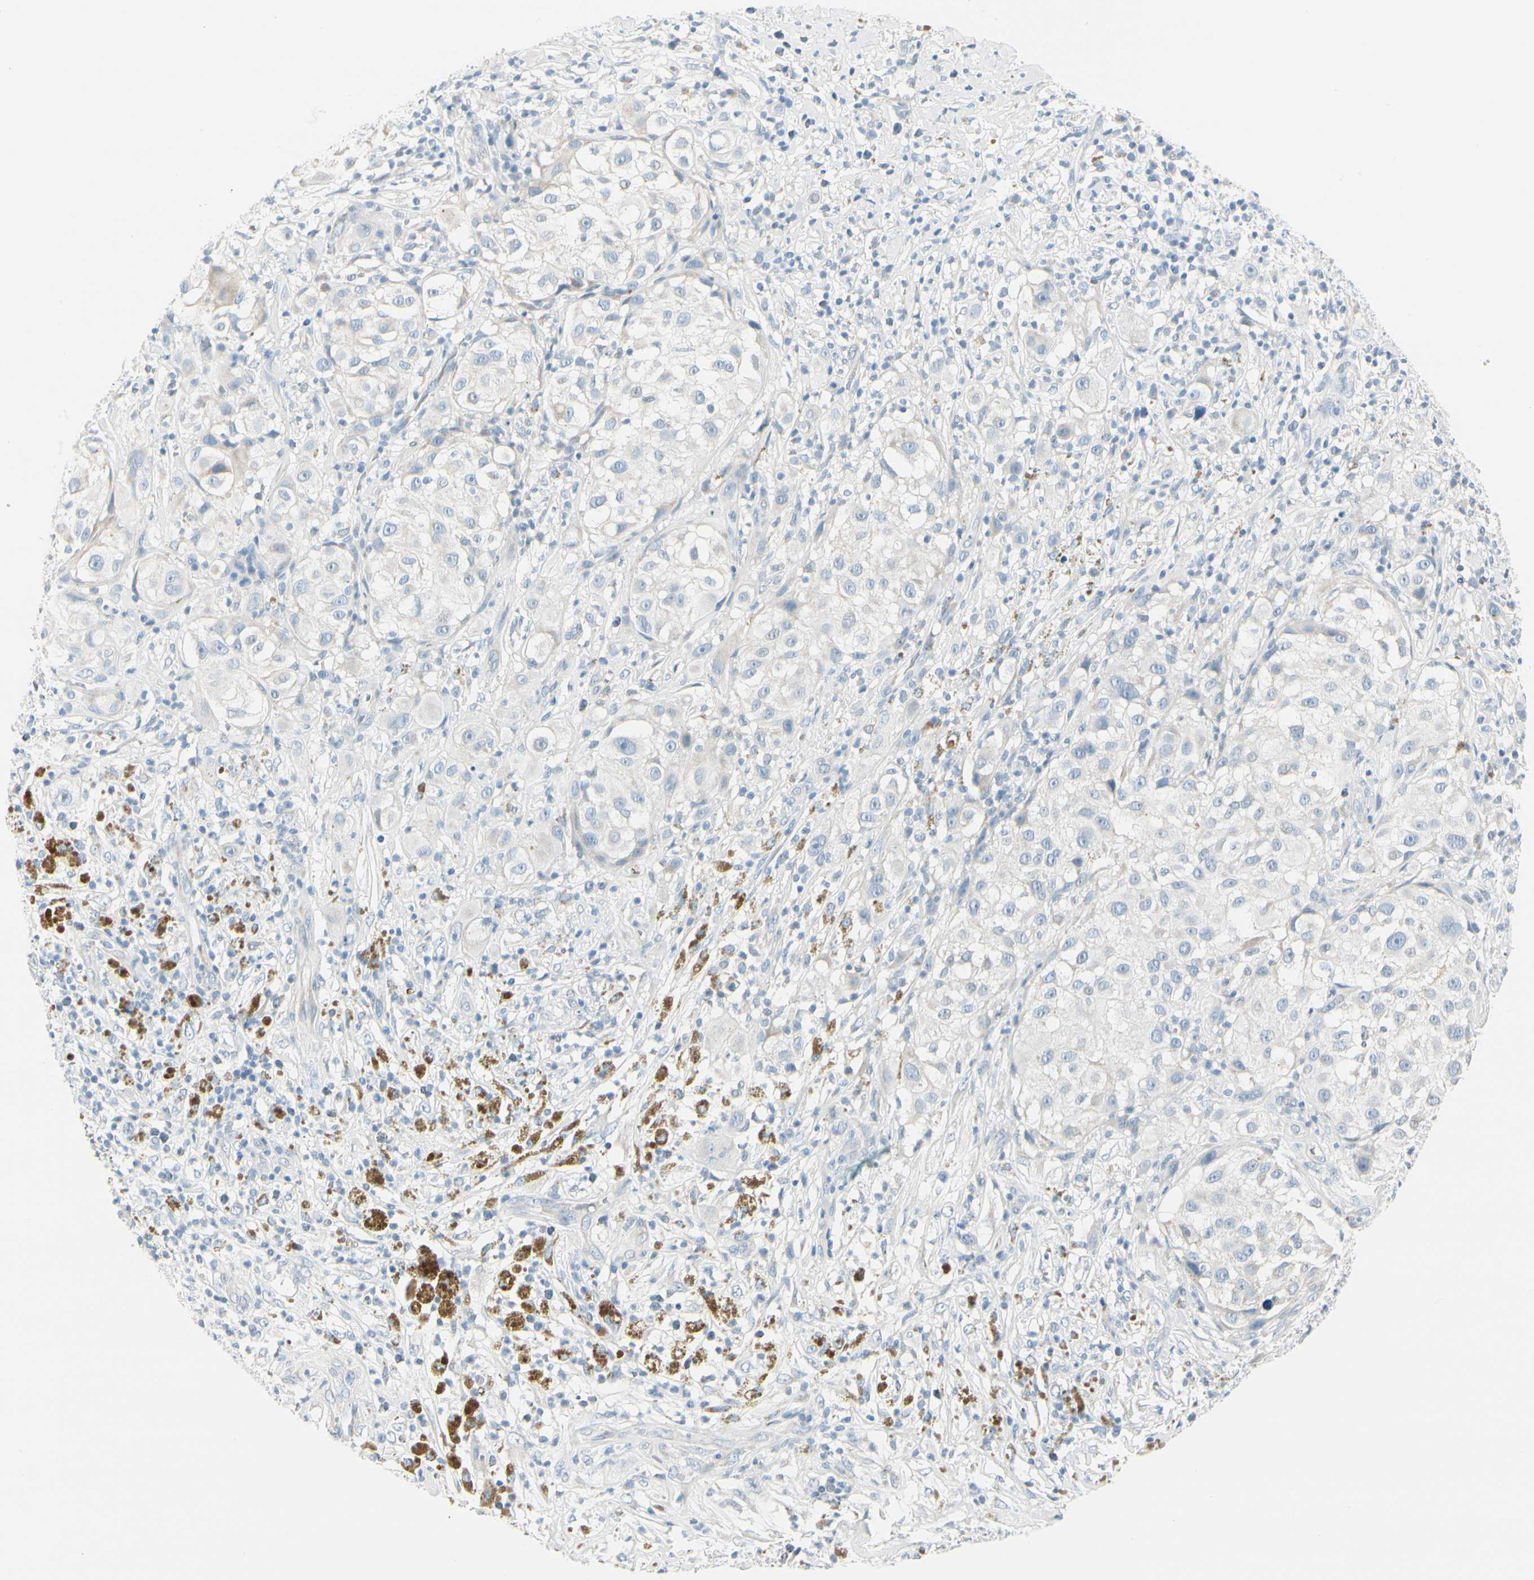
{"staining": {"intensity": "negative", "quantity": "none", "location": "none"}, "tissue": "melanoma", "cell_type": "Tumor cells", "image_type": "cancer", "snomed": [{"axis": "morphology", "description": "Necrosis, NOS"}, {"axis": "morphology", "description": "Malignant melanoma, NOS"}, {"axis": "topography", "description": "Skin"}], "caption": "Tumor cells show no significant protein expression in melanoma.", "gene": "CDHR5", "patient": {"sex": "female", "age": 87}}